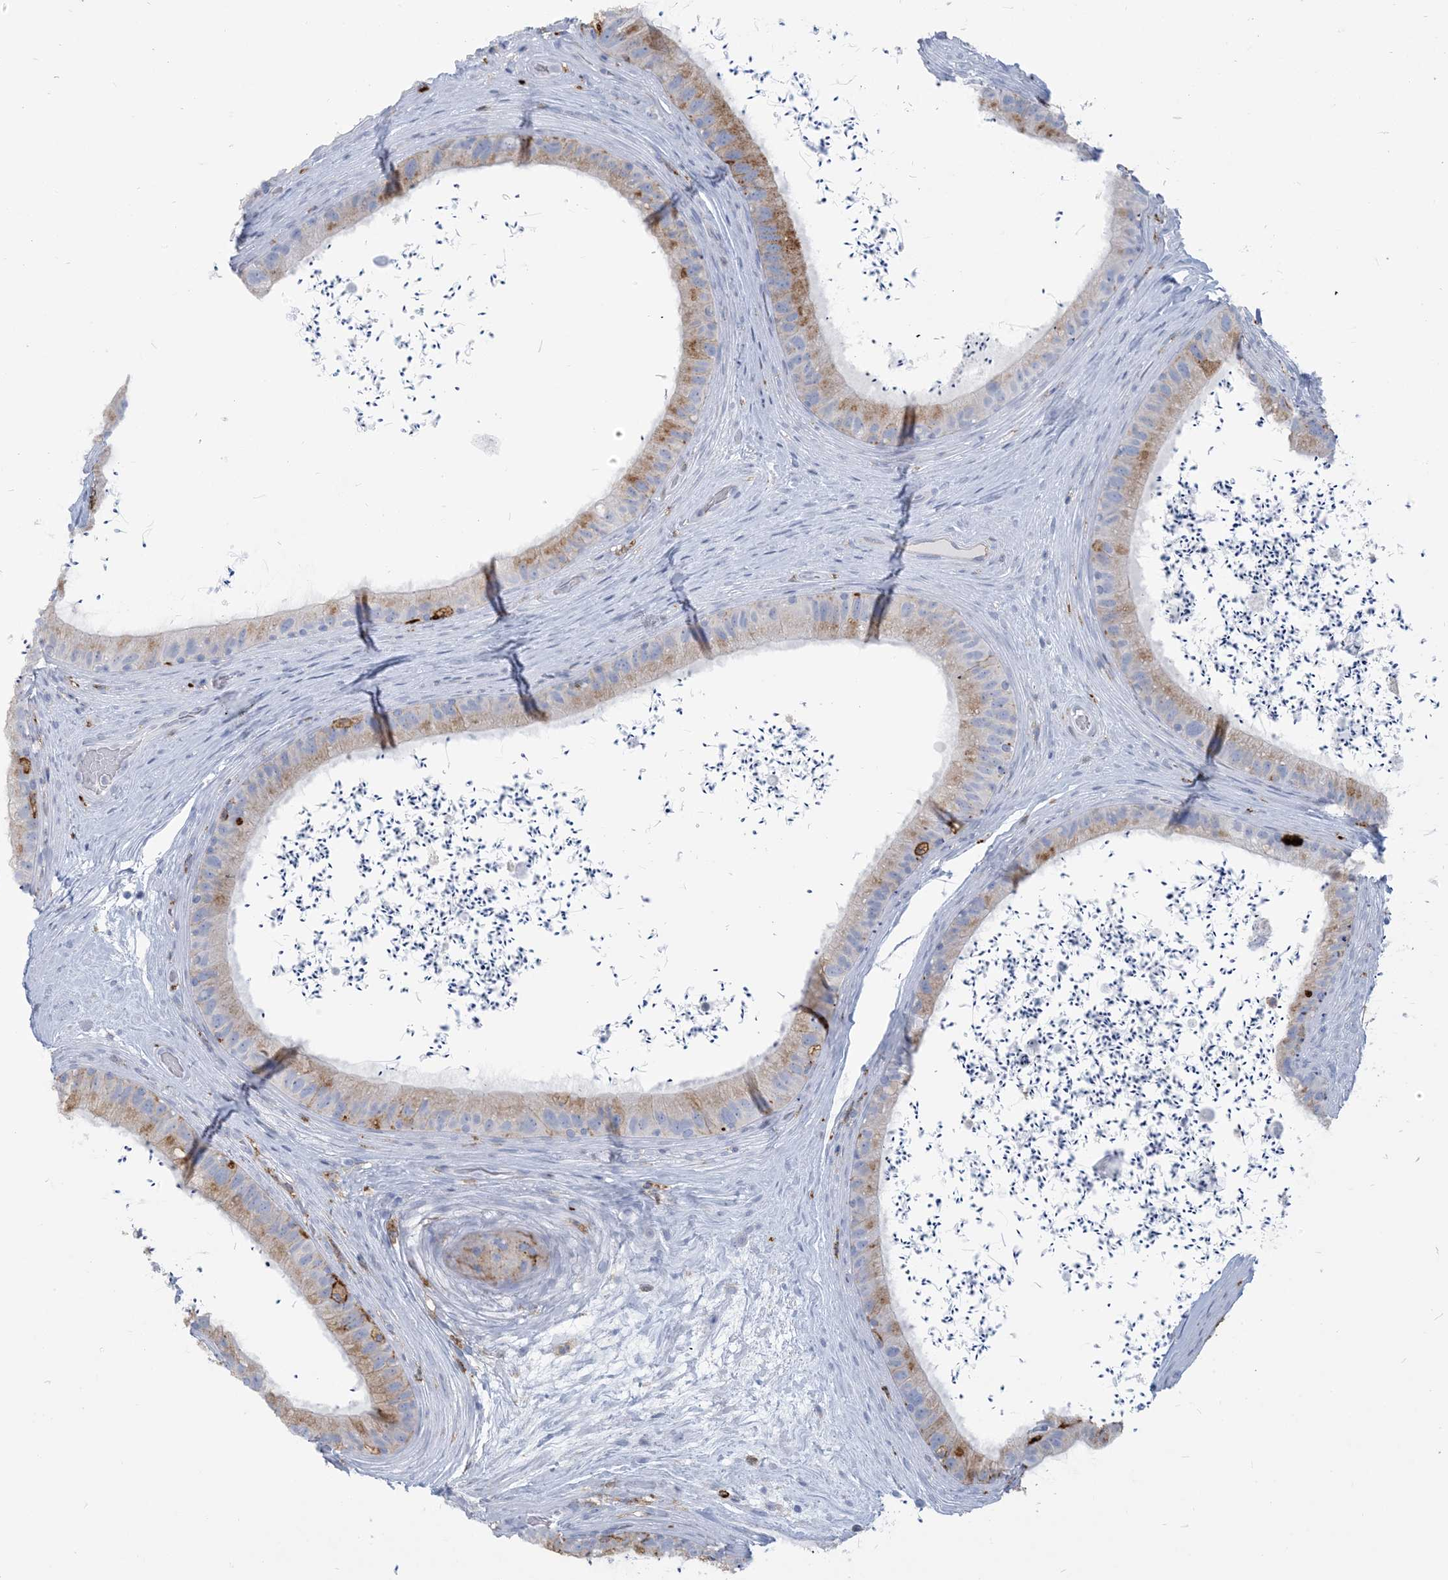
{"staining": {"intensity": "weak", "quantity": "<25%", "location": "cytoplasmic/membranous"}, "tissue": "epididymis", "cell_type": "Glandular cells", "image_type": "normal", "snomed": [{"axis": "morphology", "description": "Normal tissue, NOS"}, {"axis": "topography", "description": "Epididymis, spermatic cord, NOS"}], "caption": "Glandular cells are negative for brown protein staining in unremarkable epididymis. (Immunohistochemistry, brightfield microscopy, high magnification).", "gene": "HLA", "patient": {"sex": "male", "age": 50}}